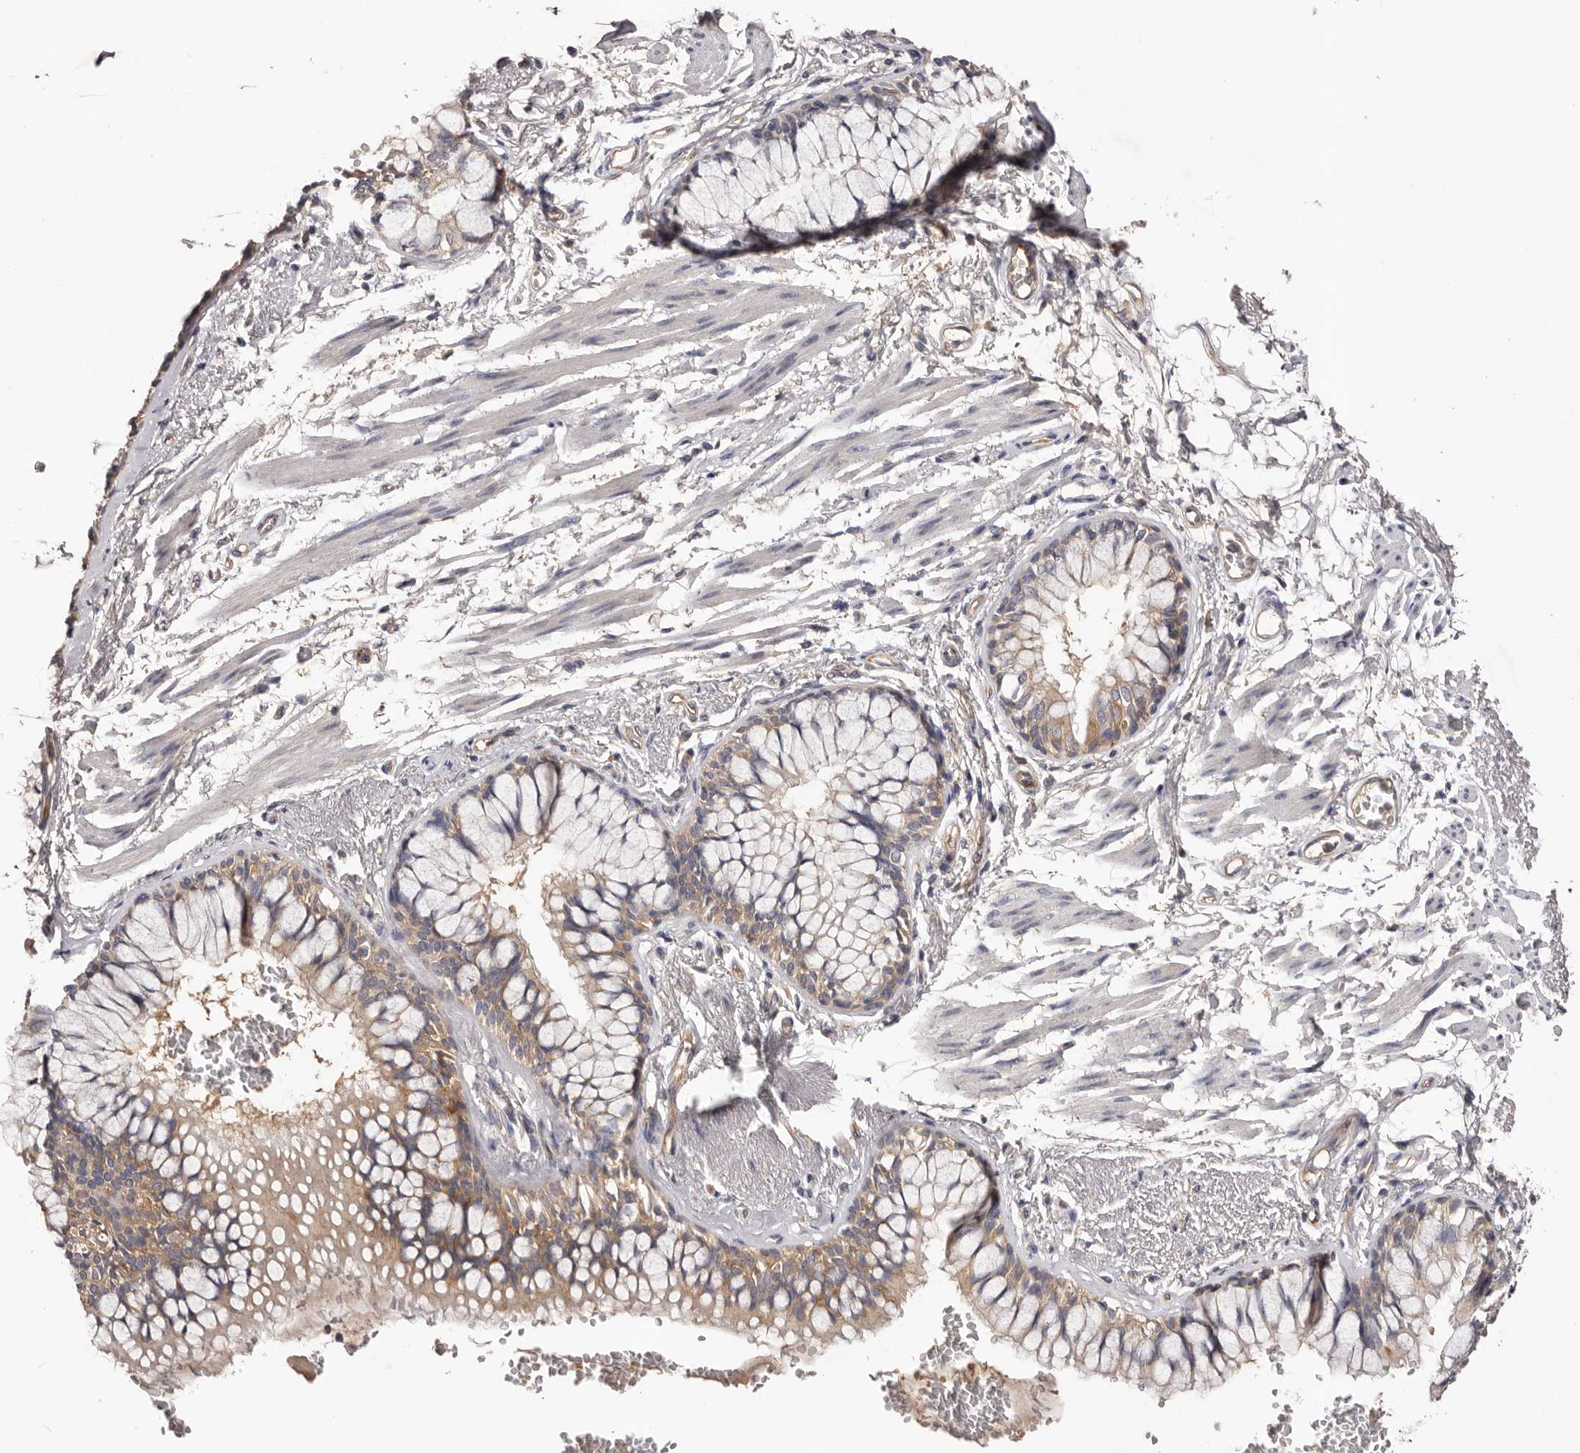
{"staining": {"intensity": "moderate", "quantity": ">75%", "location": "cytoplasmic/membranous"}, "tissue": "bronchus", "cell_type": "Respiratory epithelial cells", "image_type": "normal", "snomed": [{"axis": "morphology", "description": "Normal tissue, NOS"}, {"axis": "topography", "description": "Cartilage tissue"}, {"axis": "topography", "description": "Bronchus"}], "caption": "Immunohistochemistry of benign human bronchus exhibits medium levels of moderate cytoplasmic/membranous staining in about >75% of respiratory epithelial cells. The staining is performed using DAB (3,3'-diaminobenzidine) brown chromogen to label protein expression. The nuclei are counter-stained blue using hematoxylin.", "gene": "LTV1", "patient": {"sex": "female", "age": 73}}